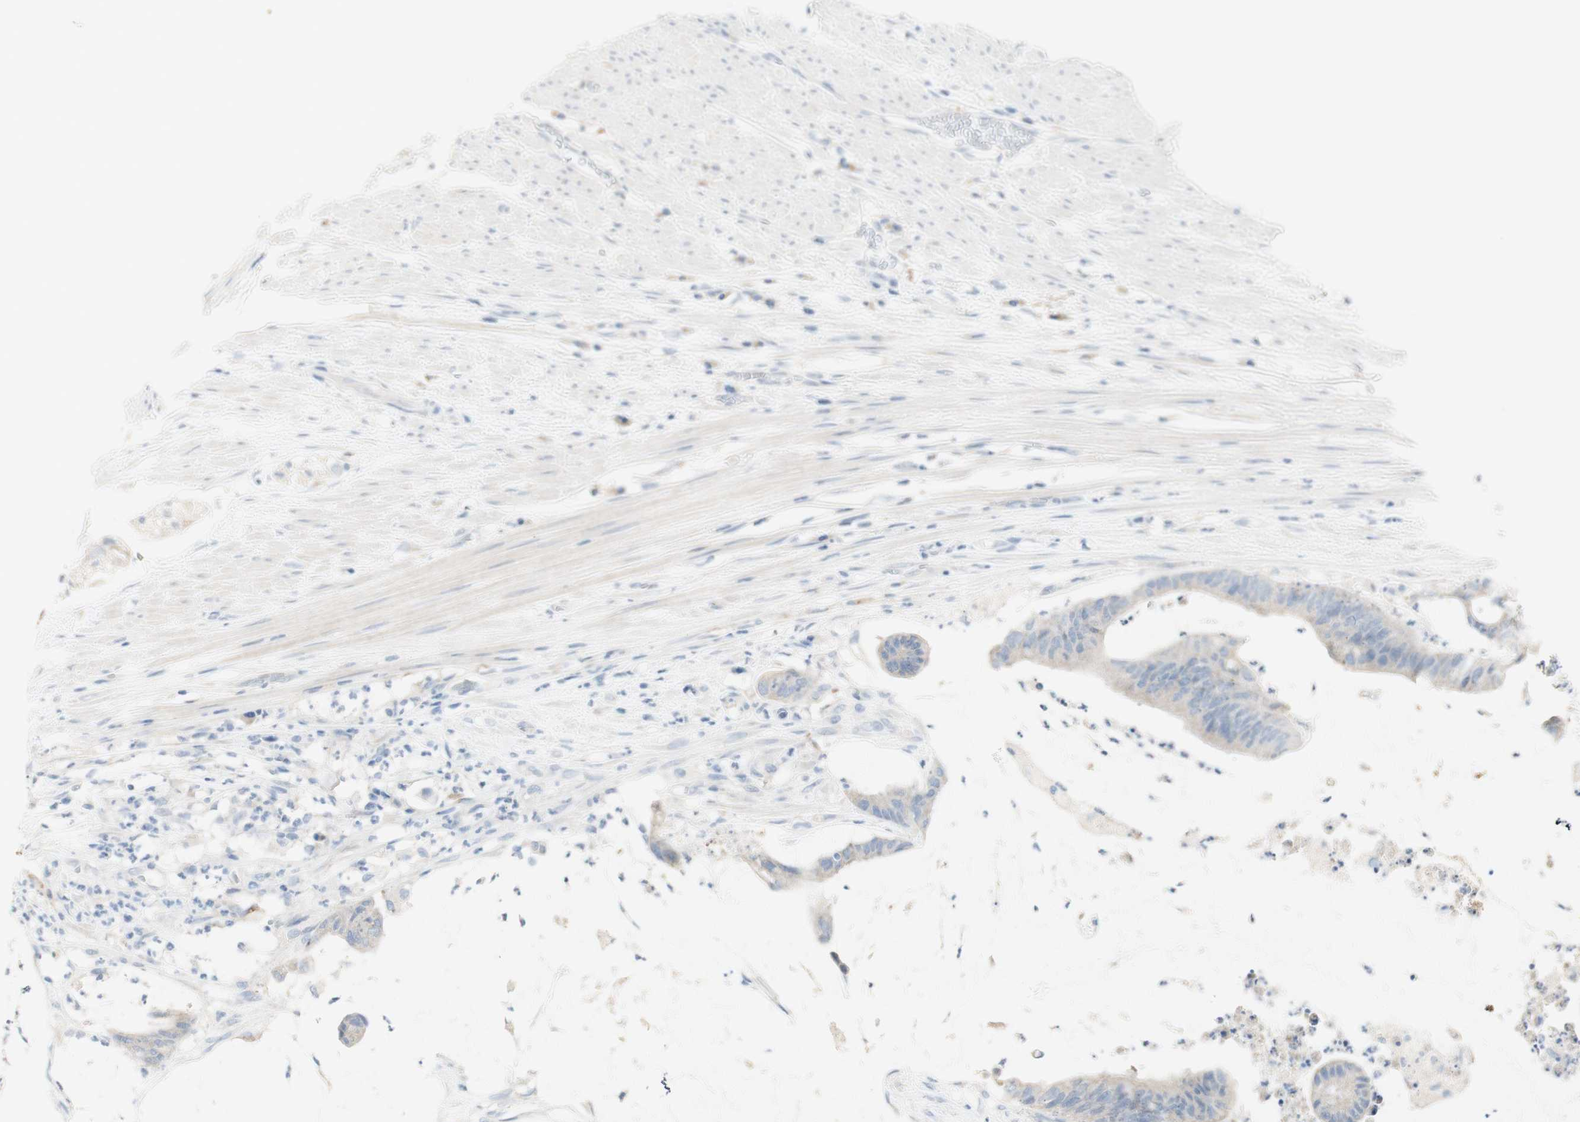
{"staining": {"intensity": "negative", "quantity": "none", "location": "none"}, "tissue": "colorectal cancer", "cell_type": "Tumor cells", "image_type": "cancer", "snomed": [{"axis": "morphology", "description": "Adenocarcinoma, NOS"}, {"axis": "topography", "description": "Rectum"}], "caption": "Adenocarcinoma (colorectal) was stained to show a protein in brown. There is no significant expression in tumor cells.", "gene": "ART3", "patient": {"sex": "female", "age": 66}}